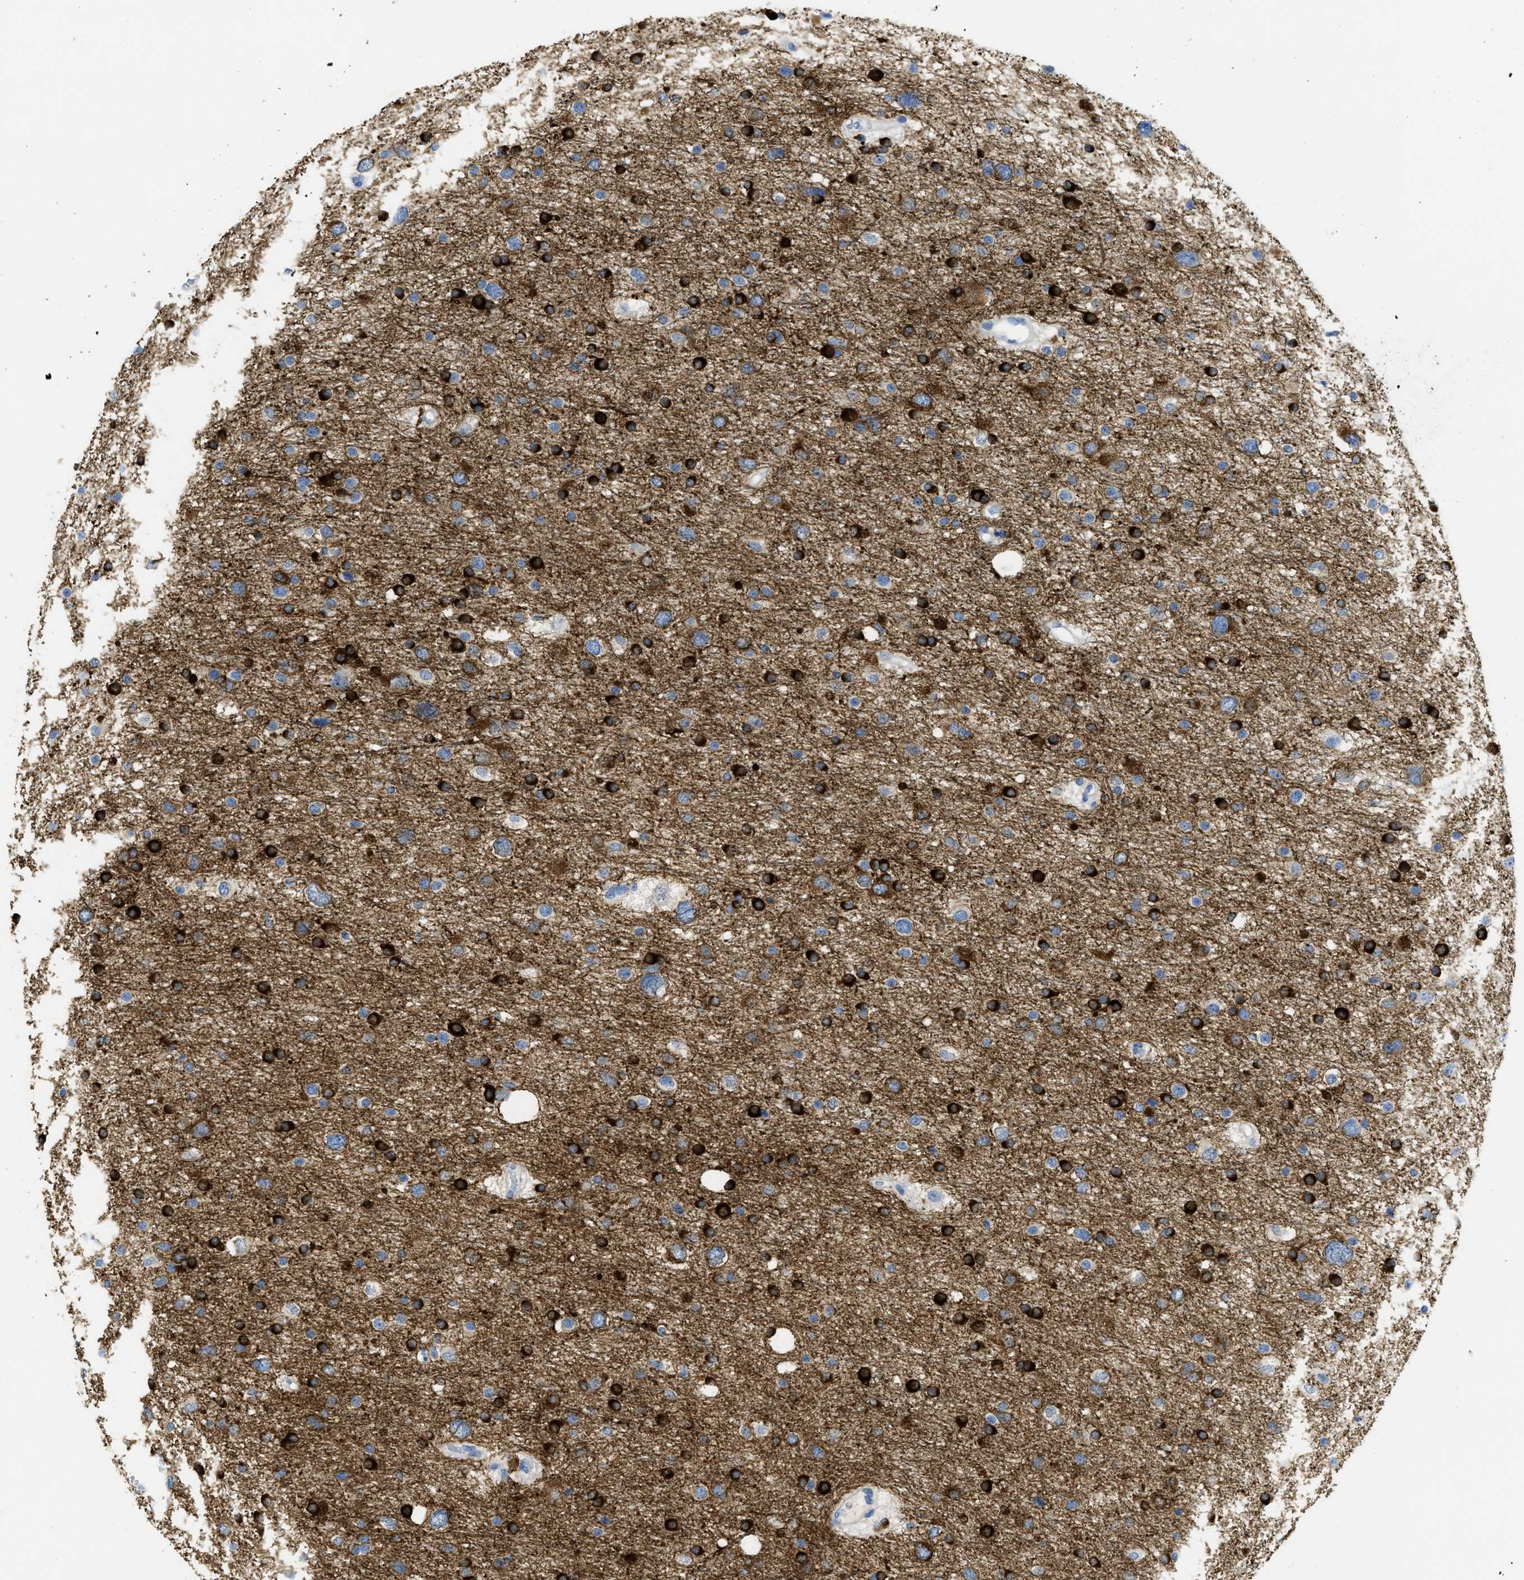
{"staining": {"intensity": "strong", "quantity": "25%-75%", "location": "cytoplasmic/membranous"}, "tissue": "glioma", "cell_type": "Tumor cells", "image_type": "cancer", "snomed": [{"axis": "morphology", "description": "Glioma, malignant, Low grade"}, {"axis": "topography", "description": "Brain"}], "caption": "A photomicrograph of human low-grade glioma (malignant) stained for a protein displays strong cytoplasmic/membranous brown staining in tumor cells. (DAB = brown stain, brightfield microscopy at high magnification).", "gene": "CNNM4", "patient": {"sex": "female", "age": 37}}